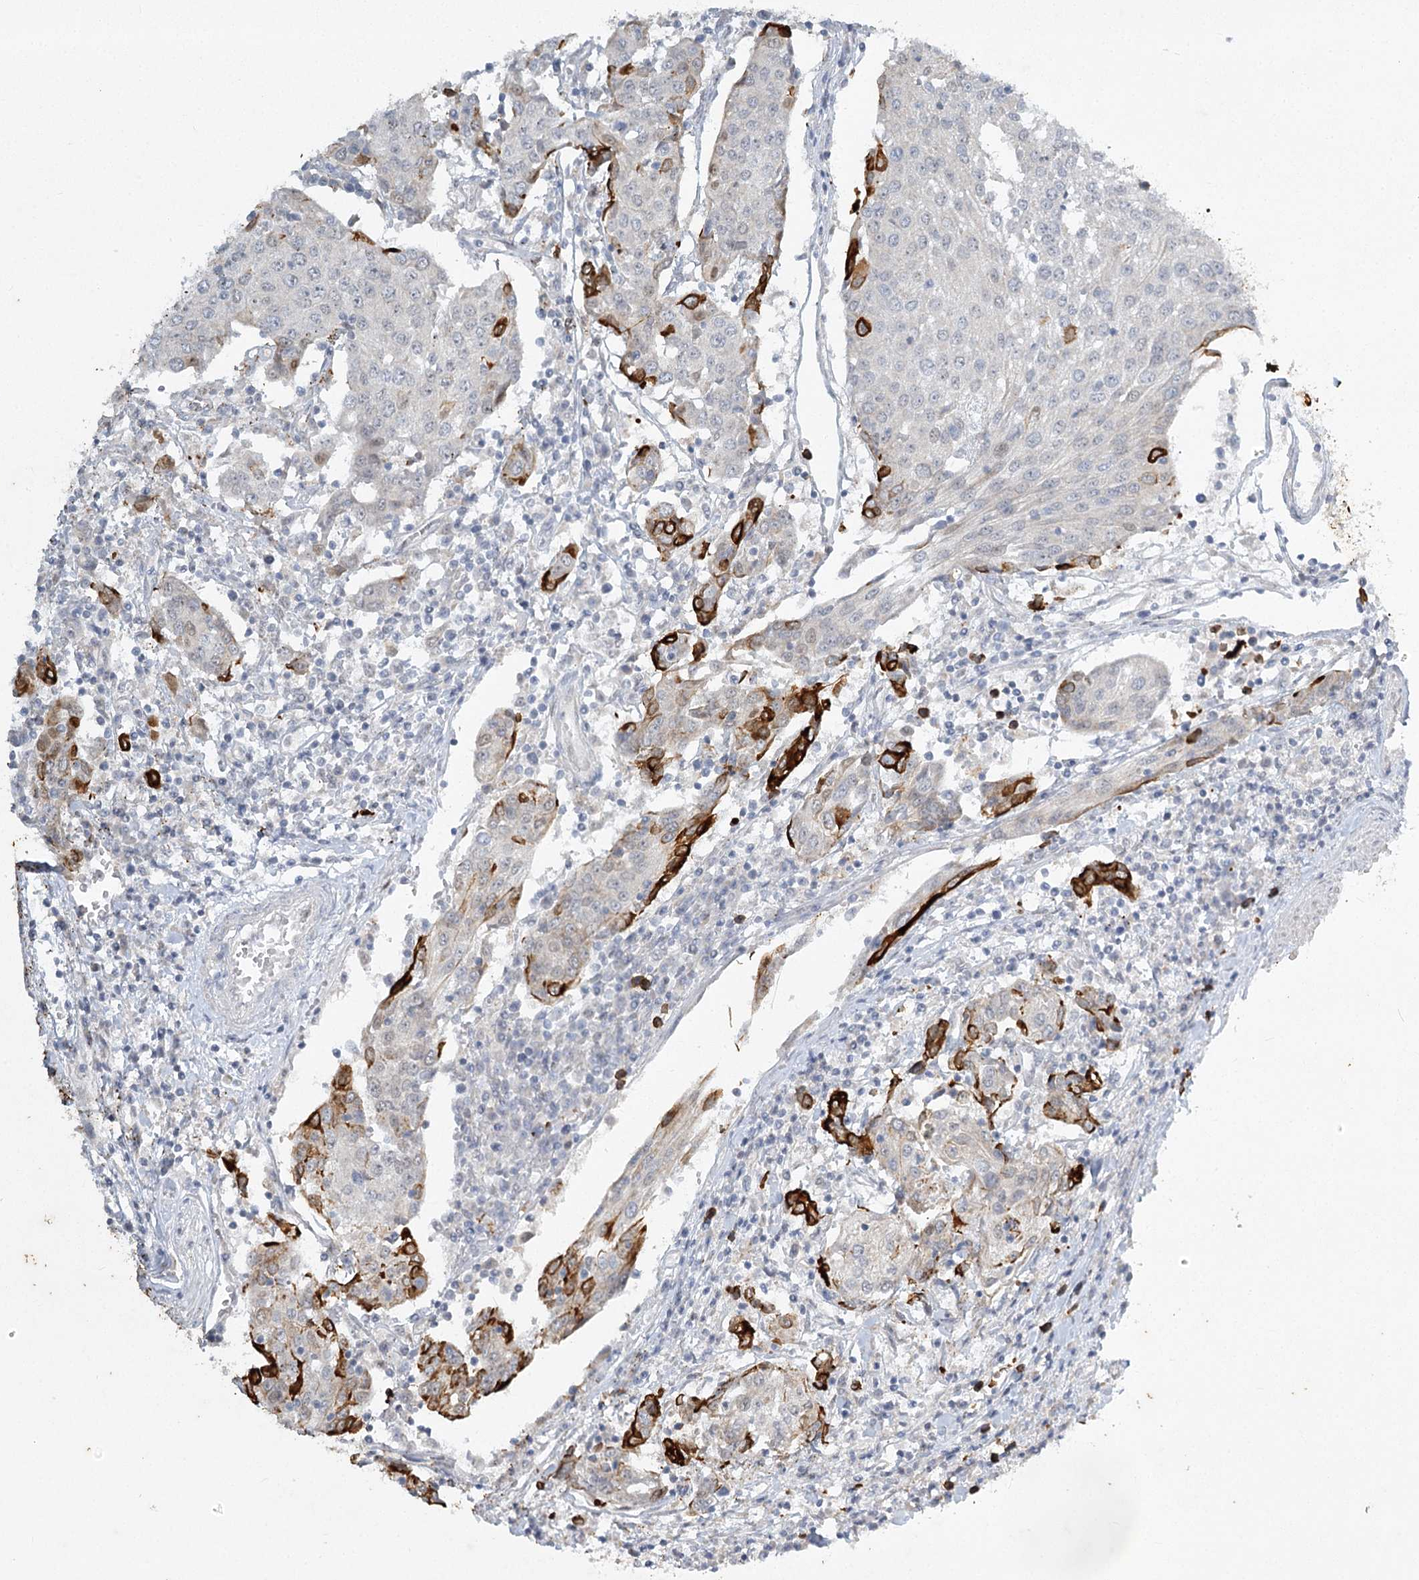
{"staining": {"intensity": "strong", "quantity": "<25%", "location": "cytoplasmic/membranous"}, "tissue": "urothelial cancer", "cell_type": "Tumor cells", "image_type": "cancer", "snomed": [{"axis": "morphology", "description": "Urothelial carcinoma, High grade"}, {"axis": "topography", "description": "Urinary bladder"}], "caption": "Tumor cells exhibit strong cytoplasmic/membranous expression in approximately <25% of cells in urothelial cancer.", "gene": "ABITRAM", "patient": {"sex": "female", "age": 85}}